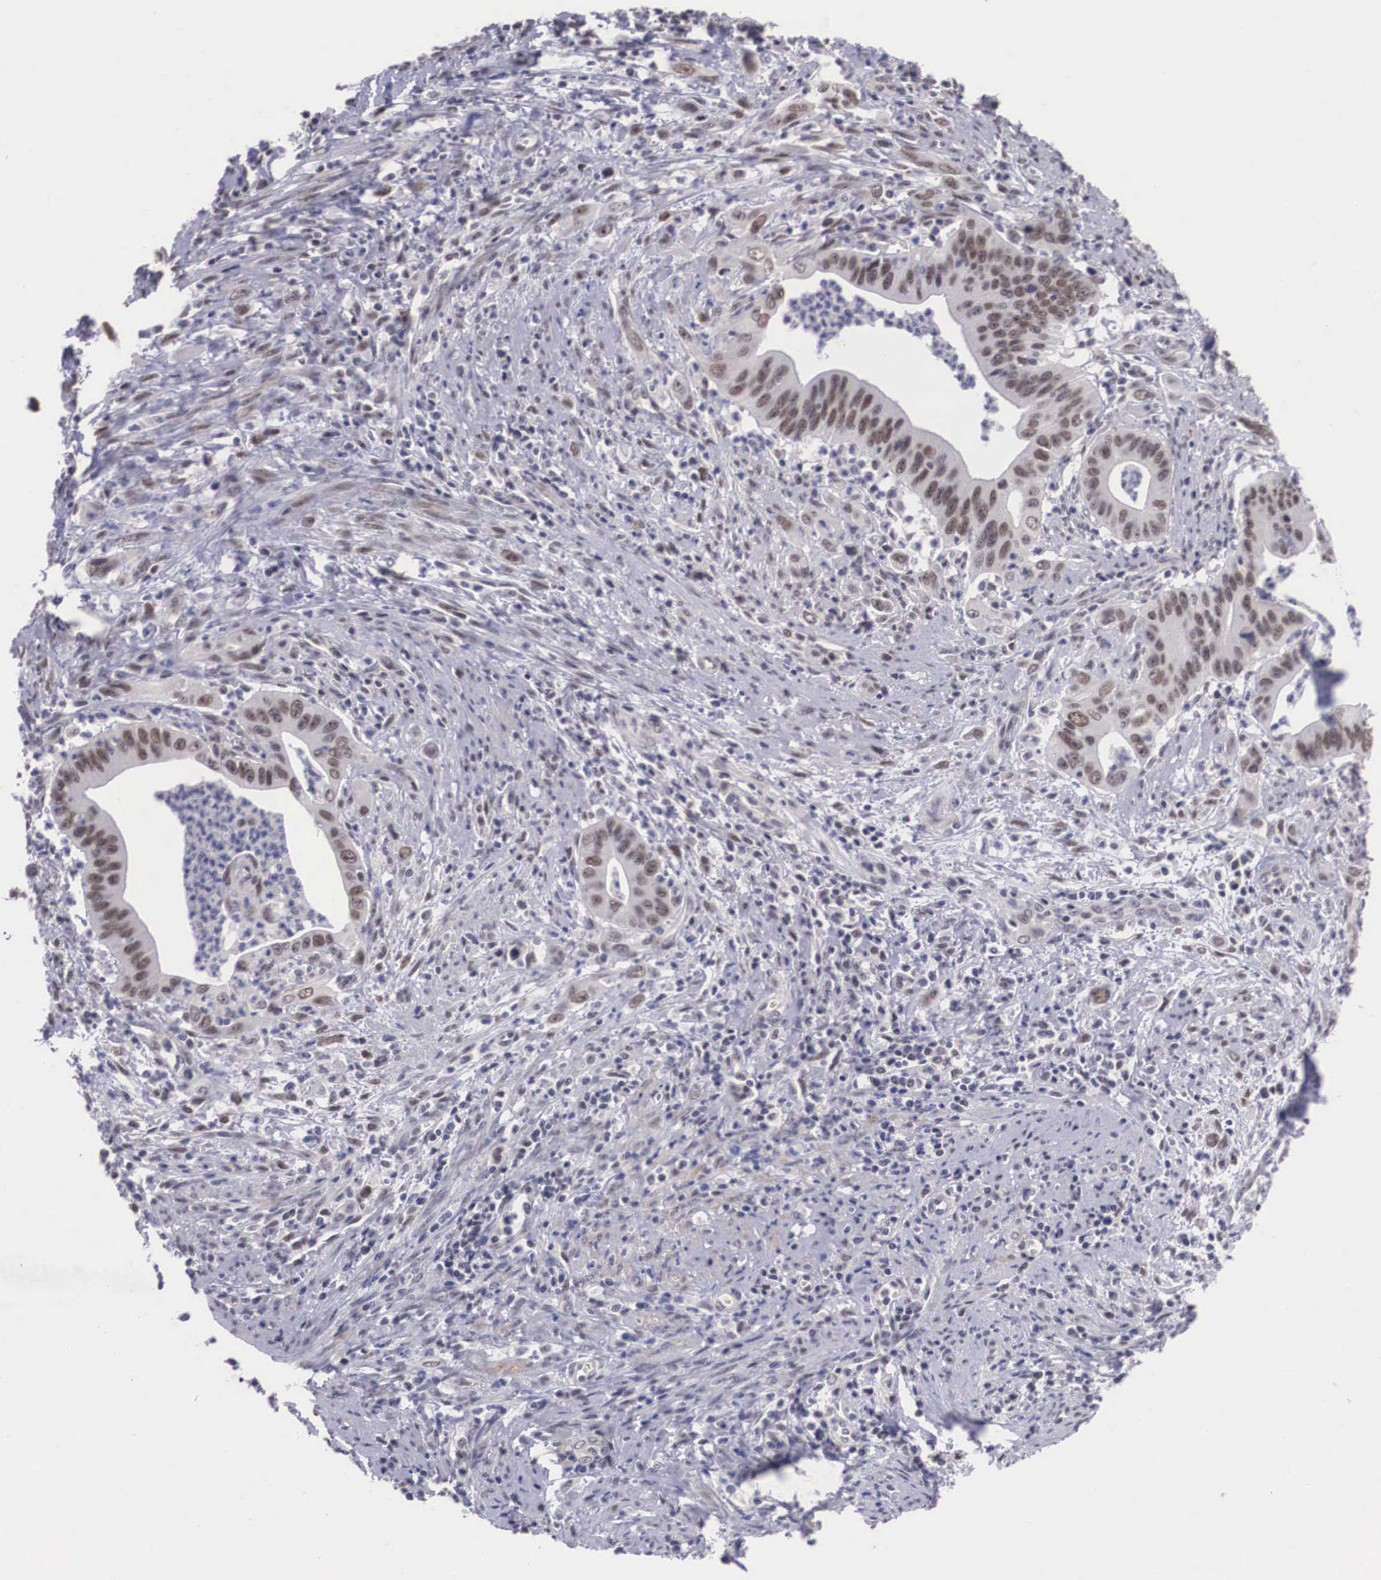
{"staining": {"intensity": "weak", "quantity": "25%-75%", "location": "nuclear"}, "tissue": "cervical cancer", "cell_type": "Tumor cells", "image_type": "cancer", "snomed": [{"axis": "morphology", "description": "Normal tissue, NOS"}, {"axis": "morphology", "description": "Adenocarcinoma, NOS"}, {"axis": "topography", "description": "Cervix"}], "caption": "A photomicrograph showing weak nuclear positivity in approximately 25%-75% of tumor cells in adenocarcinoma (cervical), as visualized by brown immunohistochemical staining.", "gene": "ZNF275", "patient": {"sex": "female", "age": 34}}